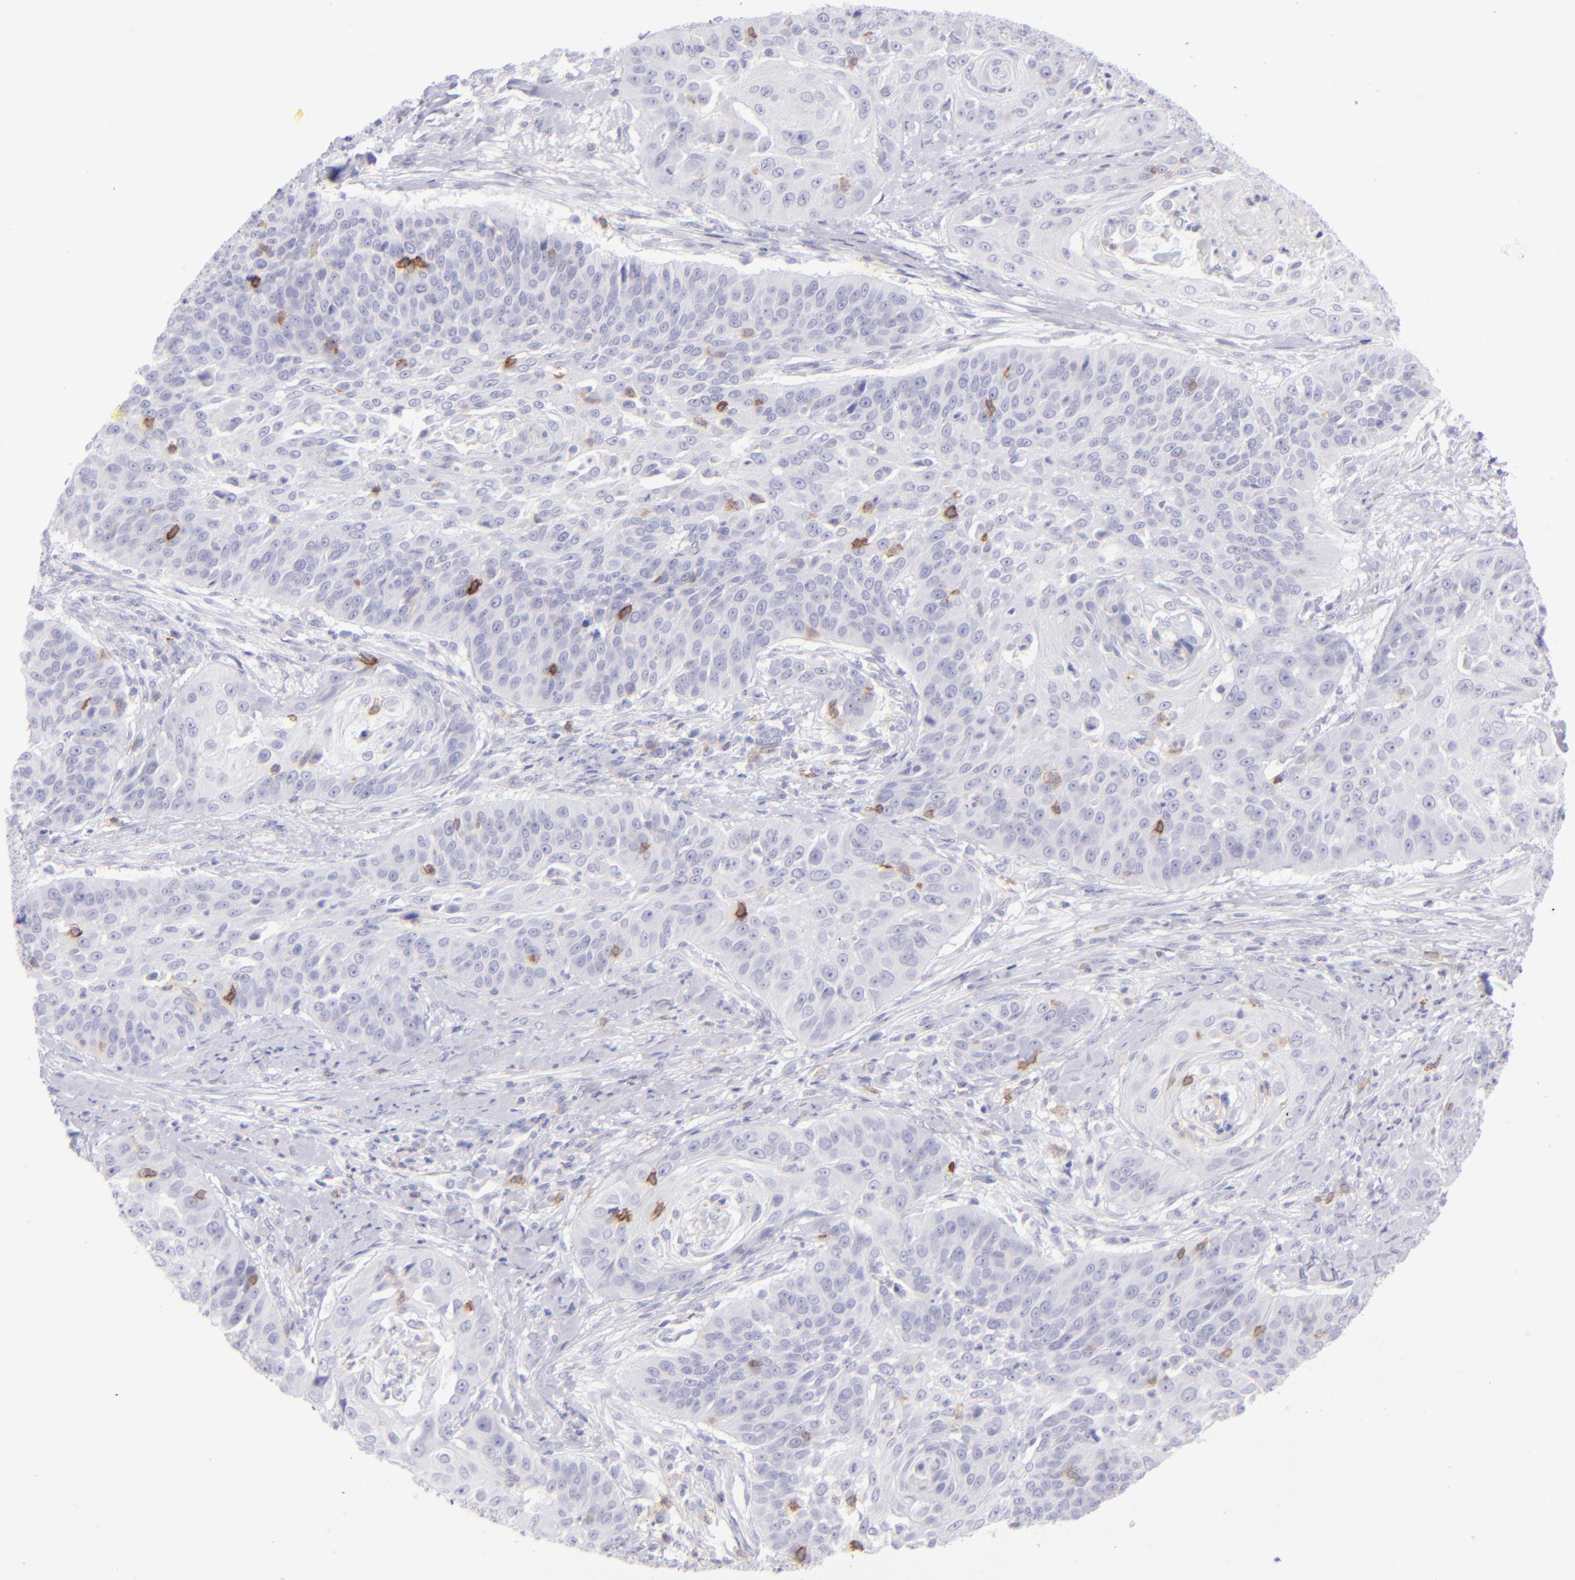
{"staining": {"intensity": "negative", "quantity": "none", "location": "none"}, "tissue": "cervical cancer", "cell_type": "Tumor cells", "image_type": "cancer", "snomed": [{"axis": "morphology", "description": "Squamous cell carcinoma, NOS"}, {"axis": "topography", "description": "Cervix"}], "caption": "Immunohistochemistry micrograph of cervical cancer stained for a protein (brown), which demonstrates no staining in tumor cells.", "gene": "CD69", "patient": {"sex": "female", "age": 64}}